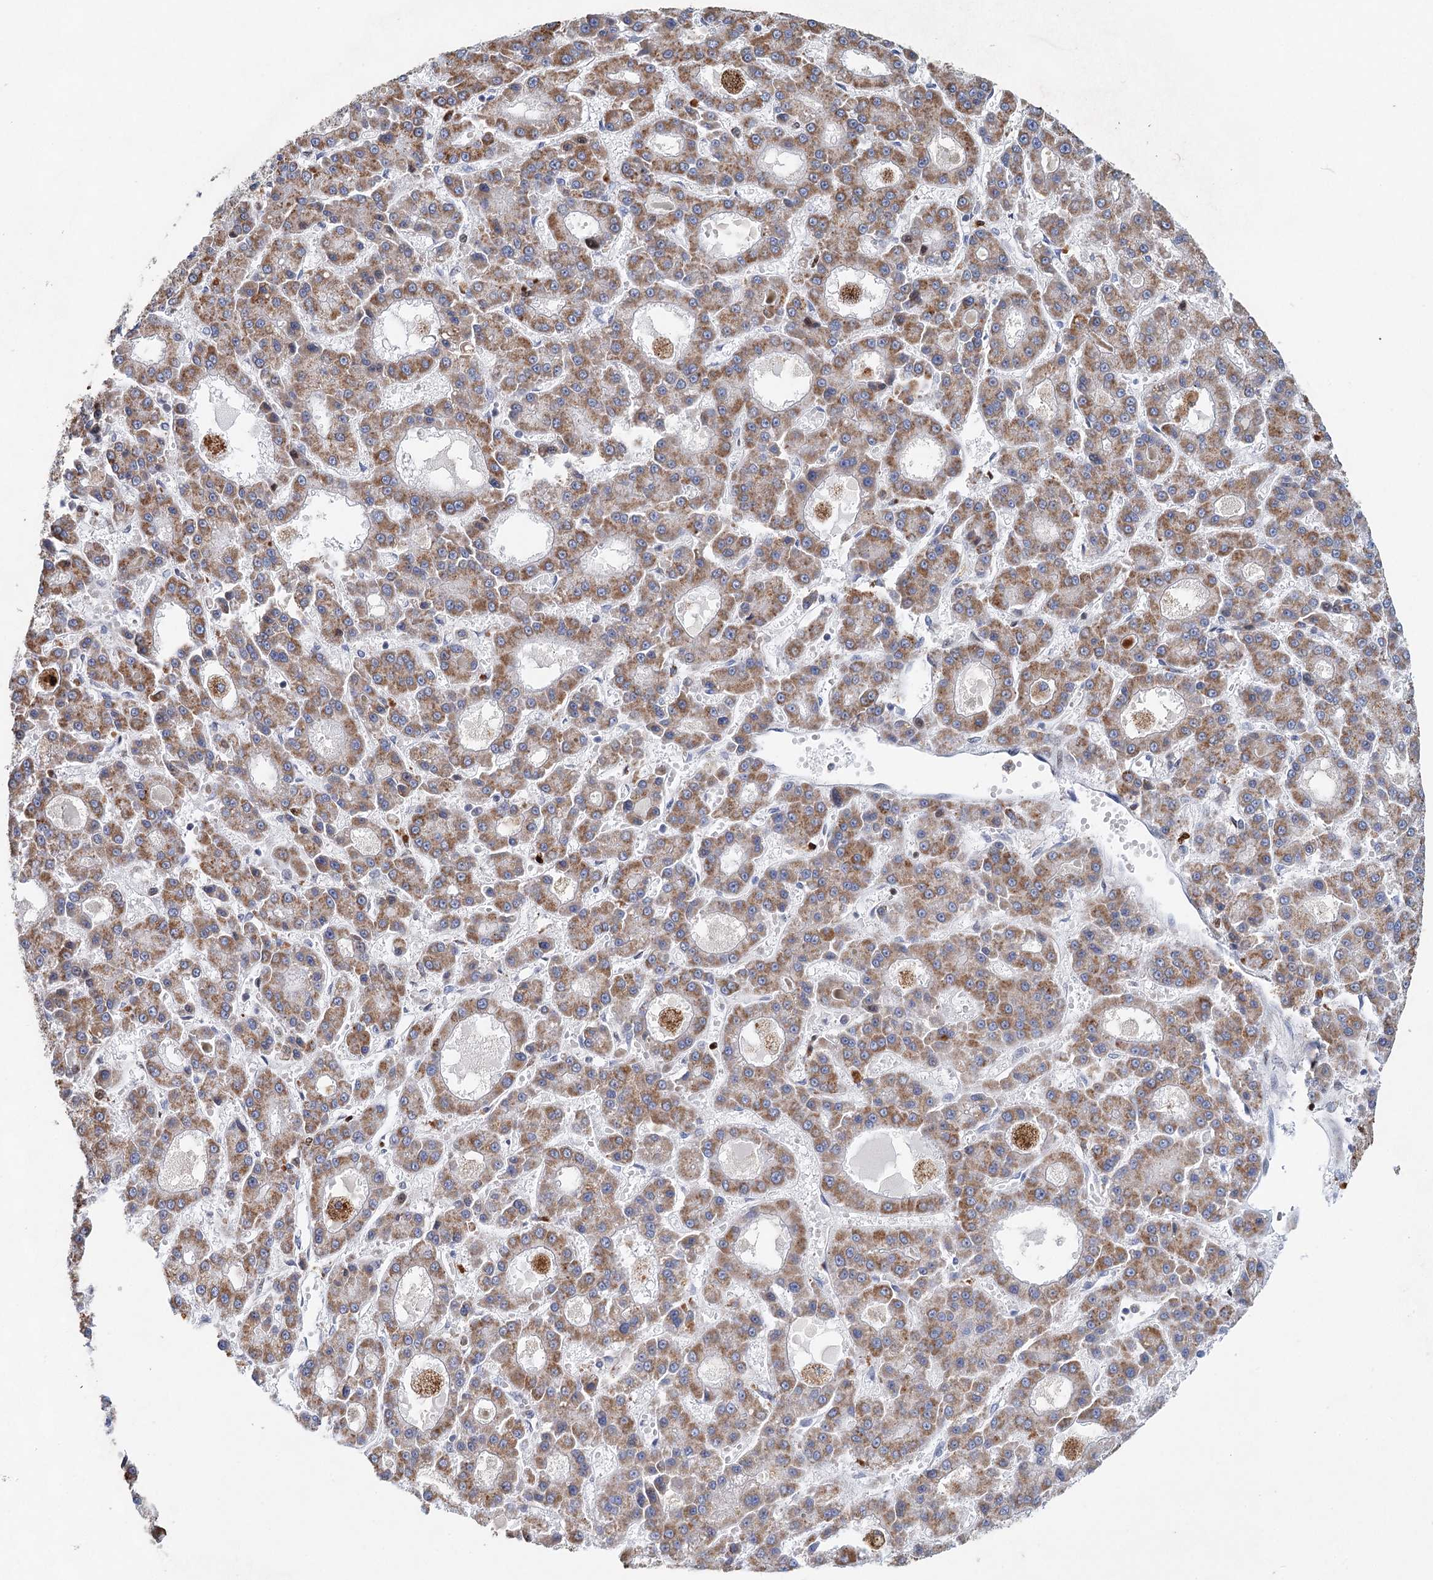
{"staining": {"intensity": "moderate", "quantity": ">75%", "location": "cytoplasmic/membranous"}, "tissue": "liver cancer", "cell_type": "Tumor cells", "image_type": "cancer", "snomed": [{"axis": "morphology", "description": "Carcinoma, Hepatocellular, NOS"}, {"axis": "topography", "description": "Liver"}], "caption": "Protein staining of liver cancer (hepatocellular carcinoma) tissue shows moderate cytoplasmic/membranous positivity in approximately >75% of tumor cells. (Brightfield microscopy of DAB IHC at high magnification).", "gene": "XPO6", "patient": {"sex": "male", "age": 70}}